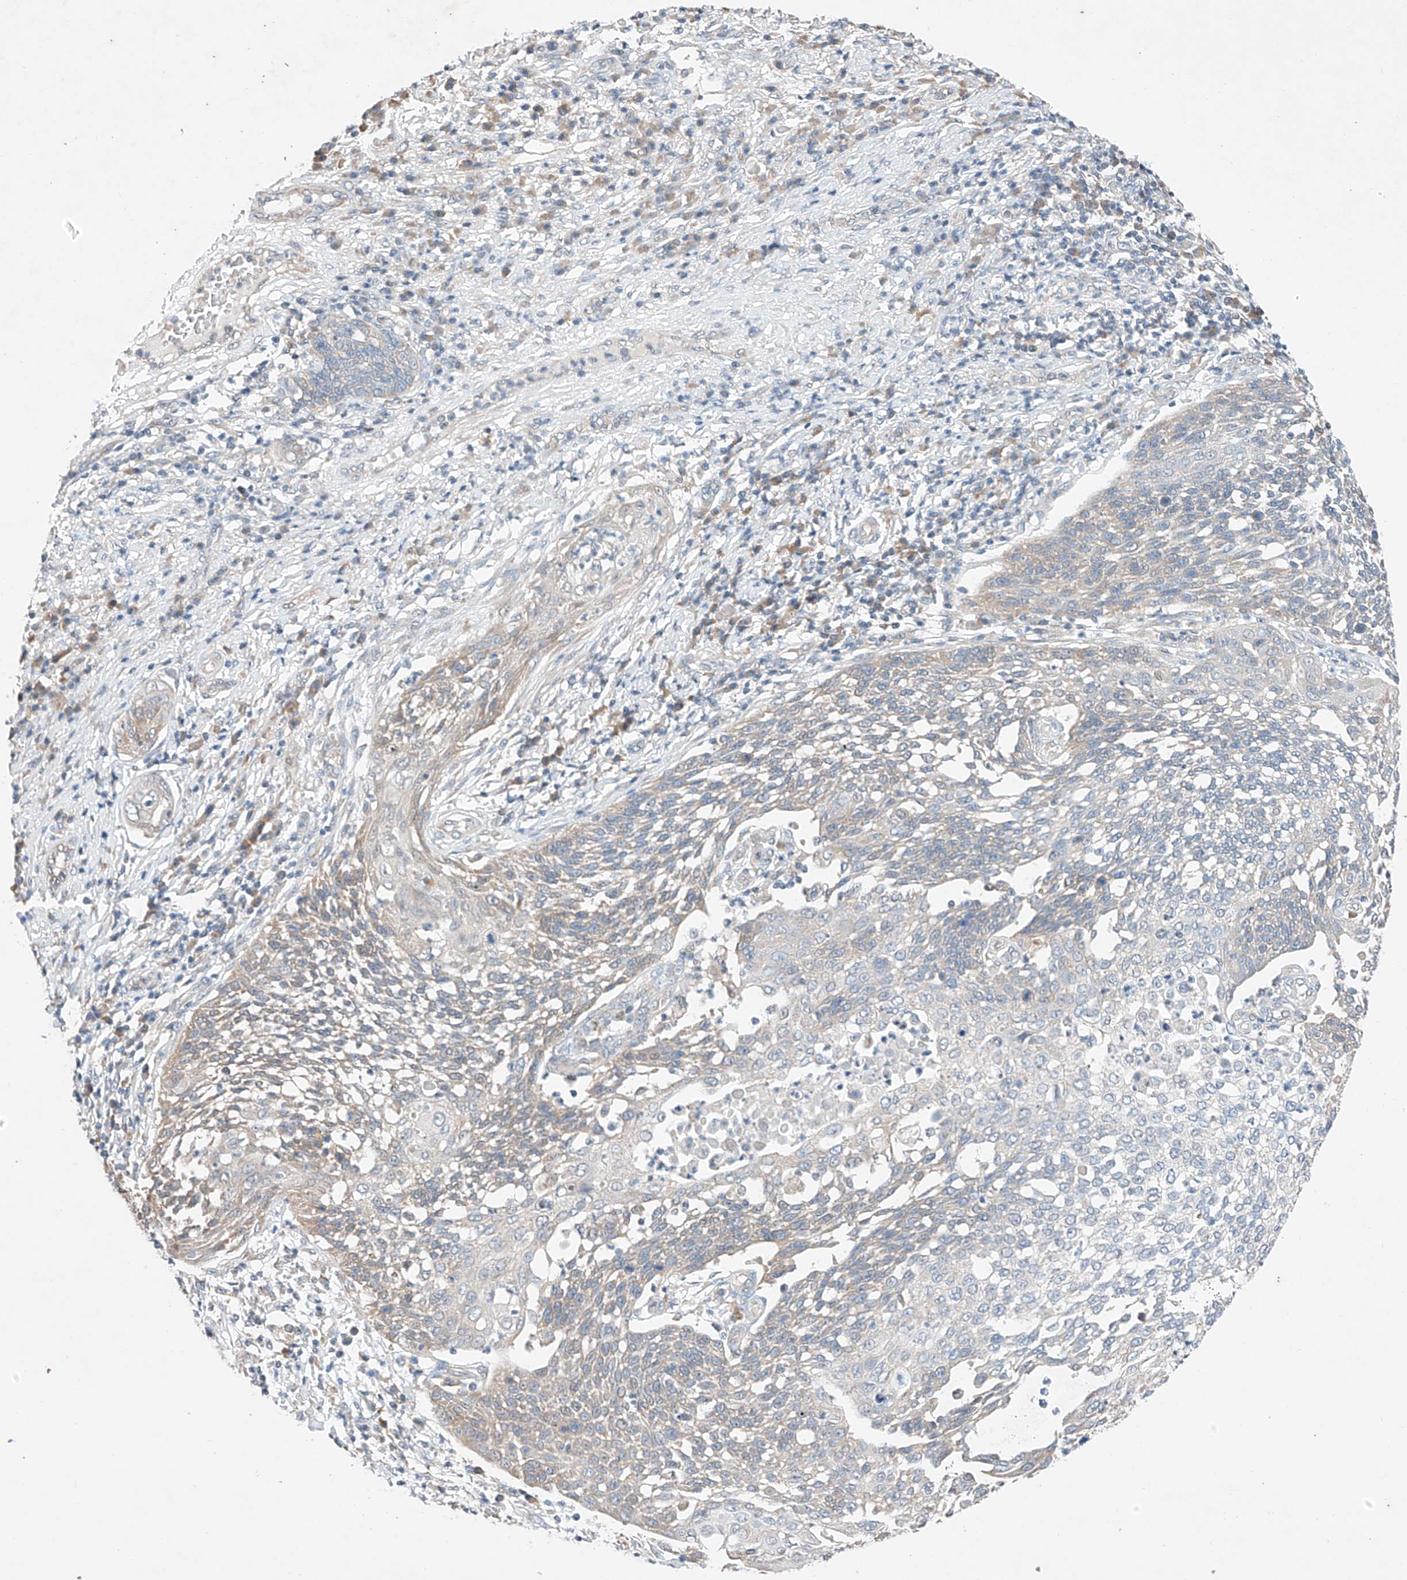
{"staining": {"intensity": "weak", "quantity": "<25%", "location": "cytoplasmic/membranous"}, "tissue": "cervical cancer", "cell_type": "Tumor cells", "image_type": "cancer", "snomed": [{"axis": "morphology", "description": "Squamous cell carcinoma, NOS"}, {"axis": "topography", "description": "Cervix"}], "caption": "Tumor cells show no significant protein staining in cervical cancer. (Brightfield microscopy of DAB immunohistochemistry (IHC) at high magnification).", "gene": "C6orf118", "patient": {"sex": "female", "age": 34}}